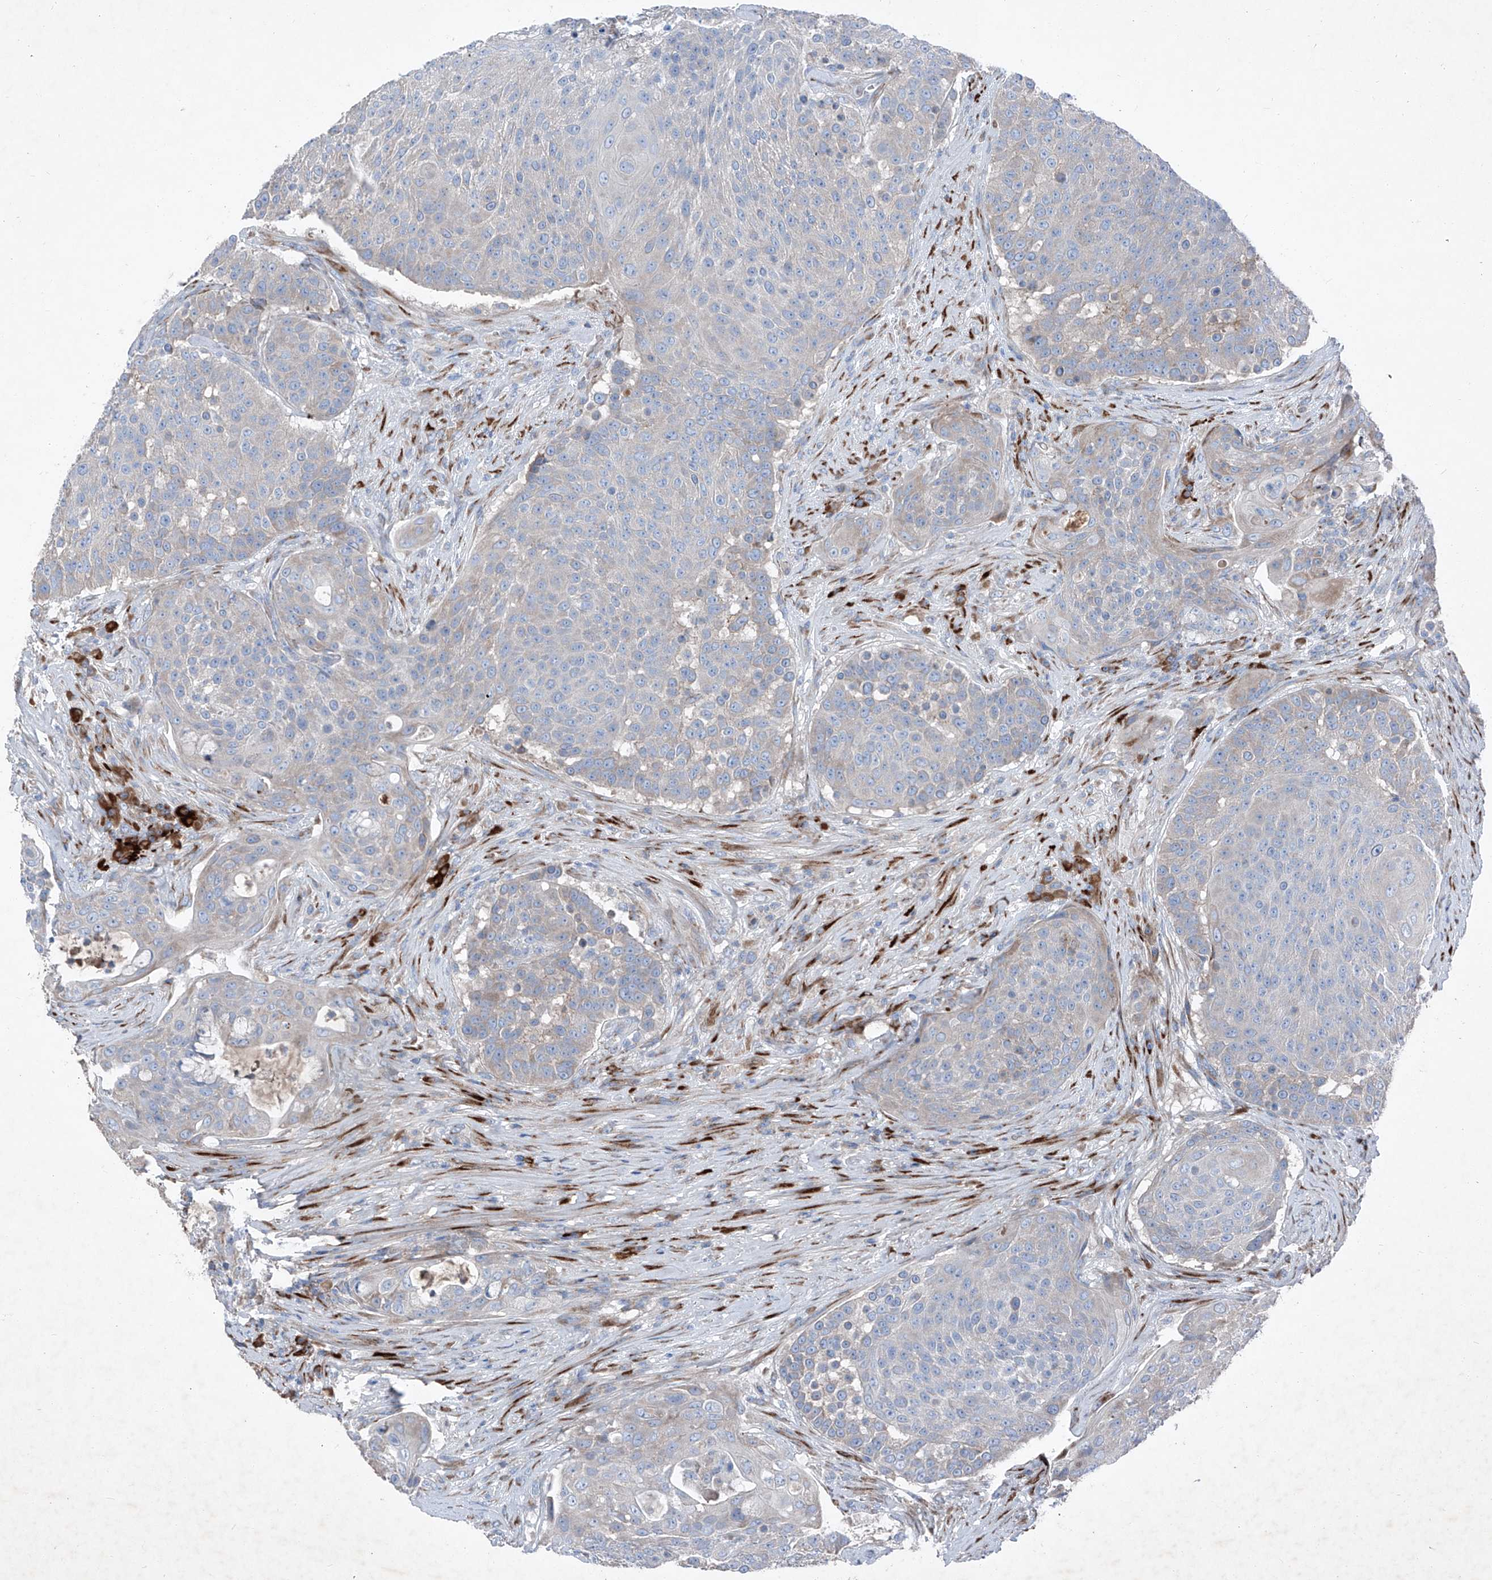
{"staining": {"intensity": "negative", "quantity": "none", "location": "none"}, "tissue": "urothelial cancer", "cell_type": "Tumor cells", "image_type": "cancer", "snomed": [{"axis": "morphology", "description": "Urothelial carcinoma, High grade"}, {"axis": "topography", "description": "Urinary bladder"}], "caption": "Histopathology image shows no protein expression in tumor cells of high-grade urothelial carcinoma tissue.", "gene": "IFI27", "patient": {"sex": "female", "age": 63}}